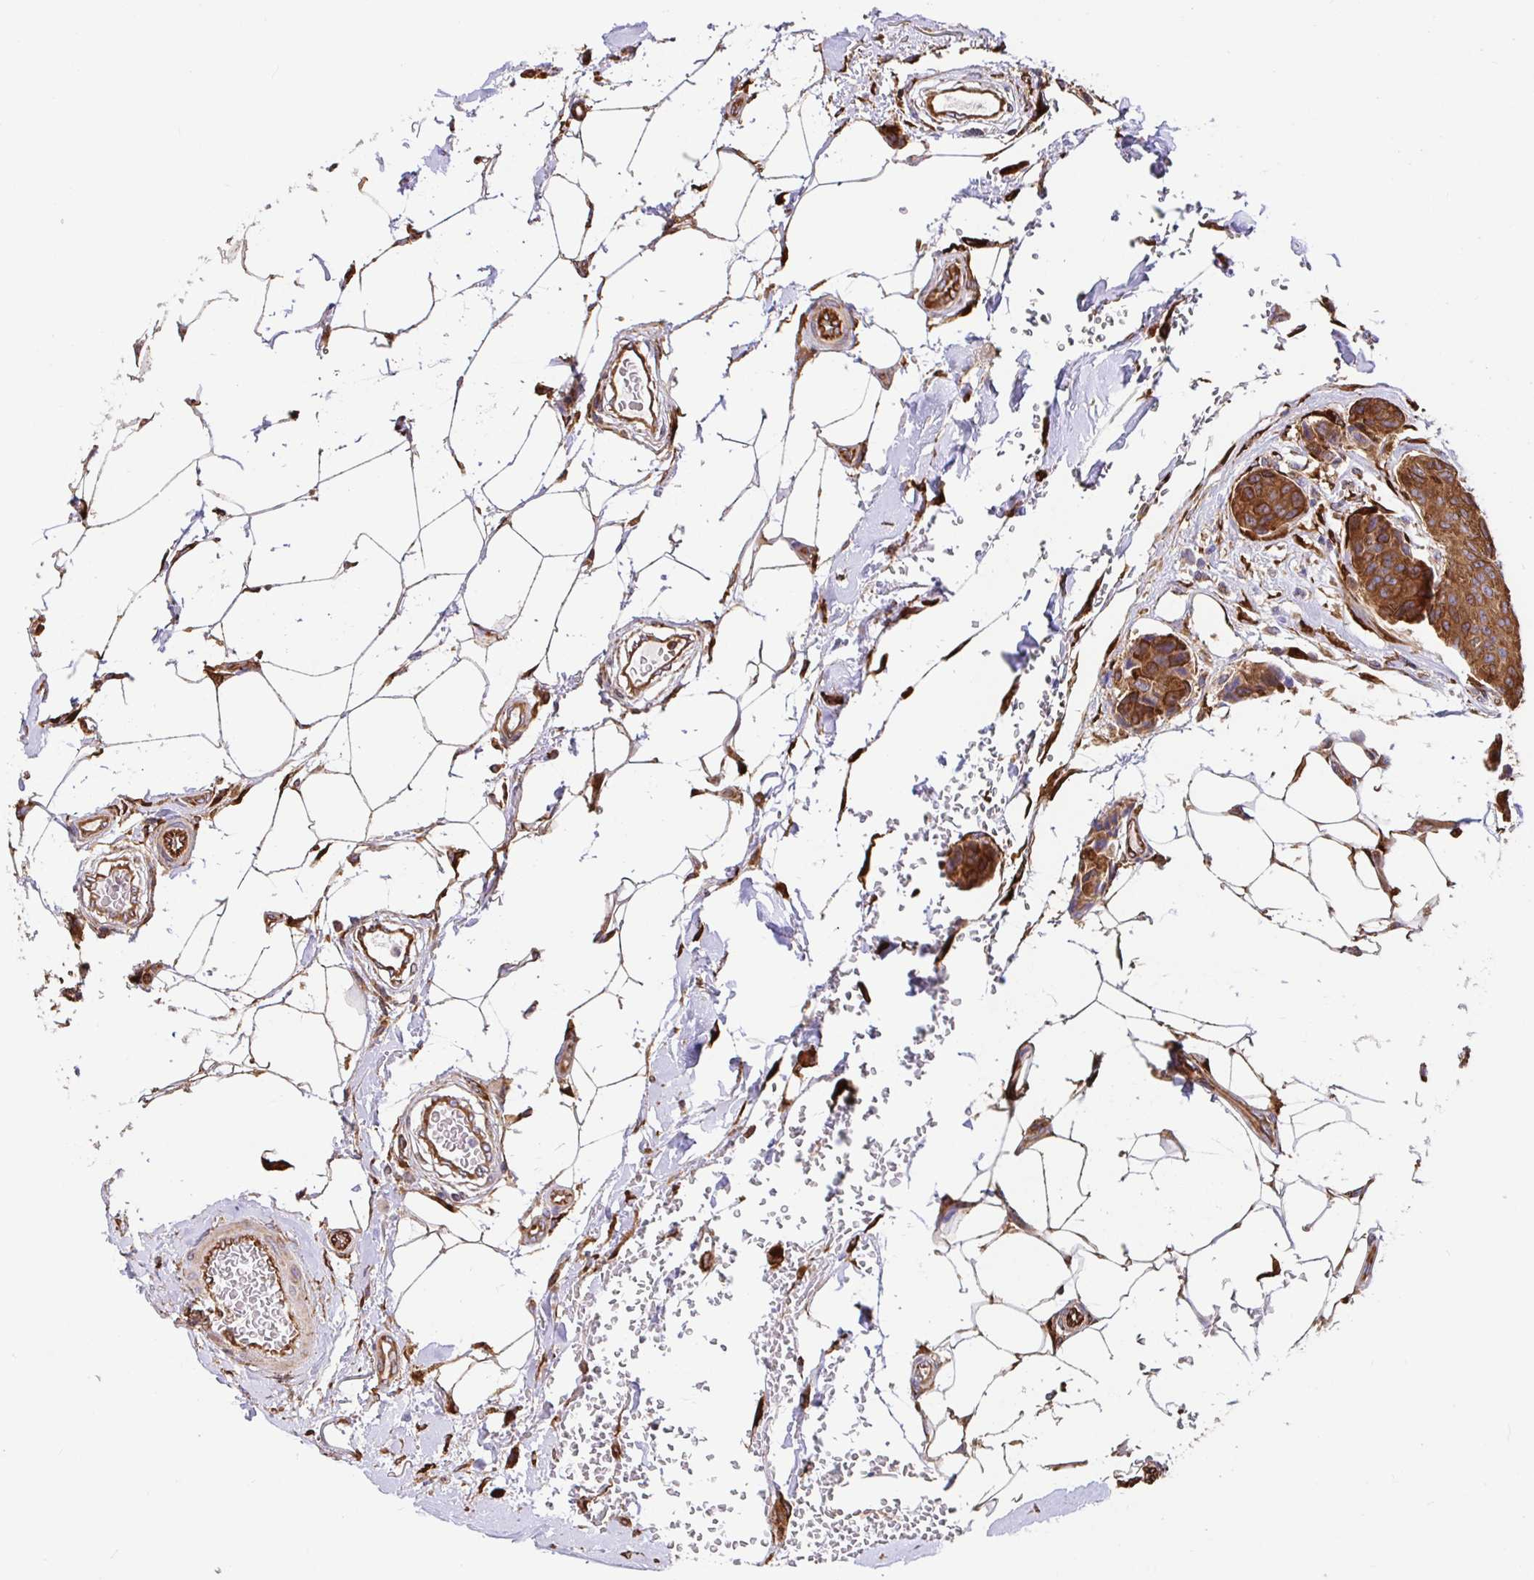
{"staining": {"intensity": "strong", "quantity": ">75%", "location": "cytoplasmic/membranous"}, "tissue": "breast cancer", "cell_type": "Tumor cells", "image_type": "cancer", "snomed": [{"axis": "morphology", "description": "Duct carcinoma"}, {"axis": "topography", "description": "Breast"}, {"axis": "topography", "description": "Lymph node"}], "caption": "Immunohistochemical staining of breast cancer displays high levels of strong cytoplasmic/membranous protein positivity in approximately >75% of tumor cells.", "gene": "MAOA", "patient": {"sex": "female", "age": 80}}